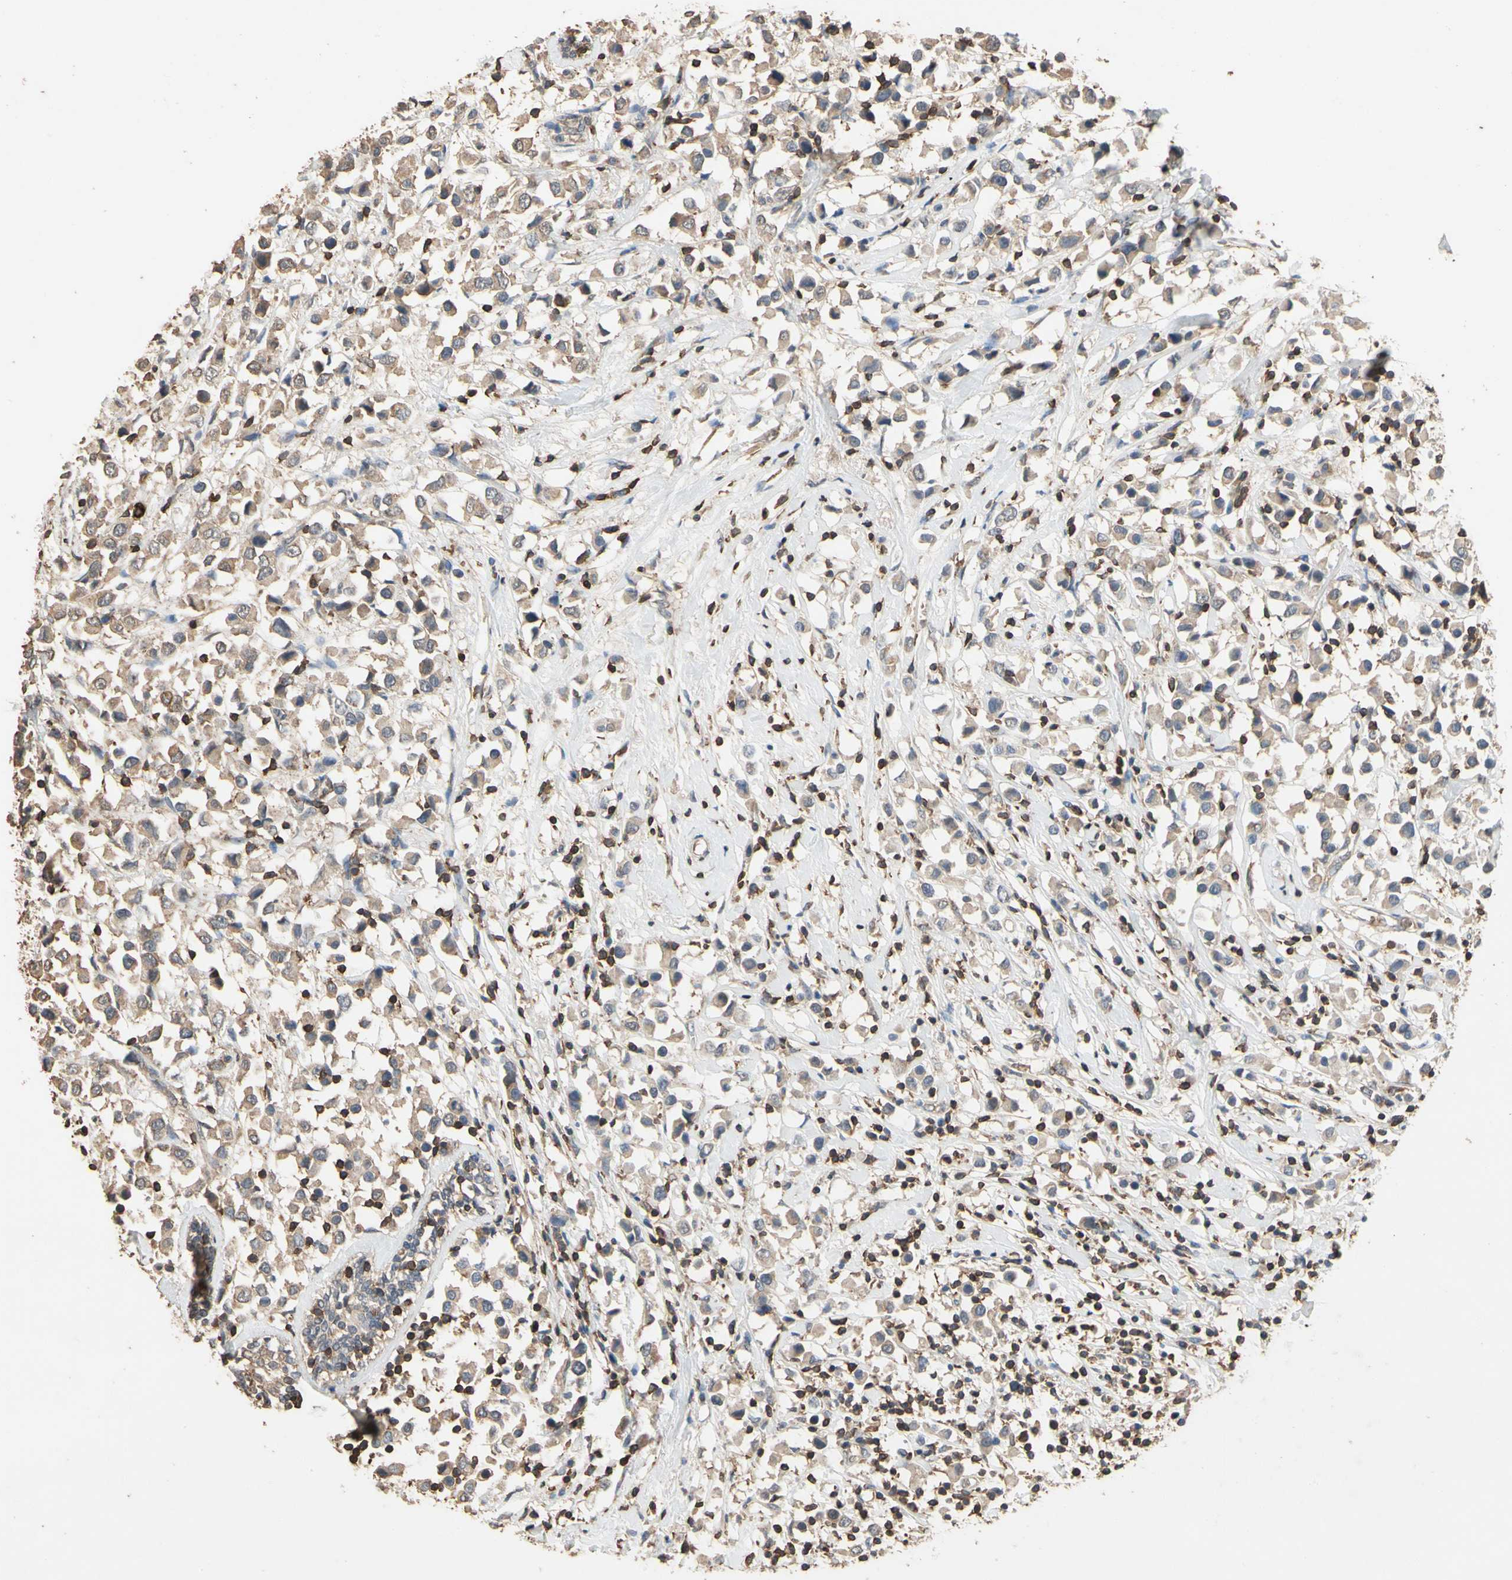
{"staining": {"intensity": "weak", "quantity": "25%-75%", "location": "cytoplasmic/membranous"}, "tissue": "breast cancer", "cell_type": "Tumor cells", "image_type": "cancer", "snomed": [{"axis": "morphology", "description": "Duct carcinoma"}, {"axis": "topography", "description": "Breast"}], "caption": "Human invasive ductal carcinoma (breast) stained with a brown dye displays weak cytoplasmic/membranous positive staining in about 25%-75% of tumor cells.", "gene": "MAP3K10", "patient": {"sex": "female", "age": 61}}